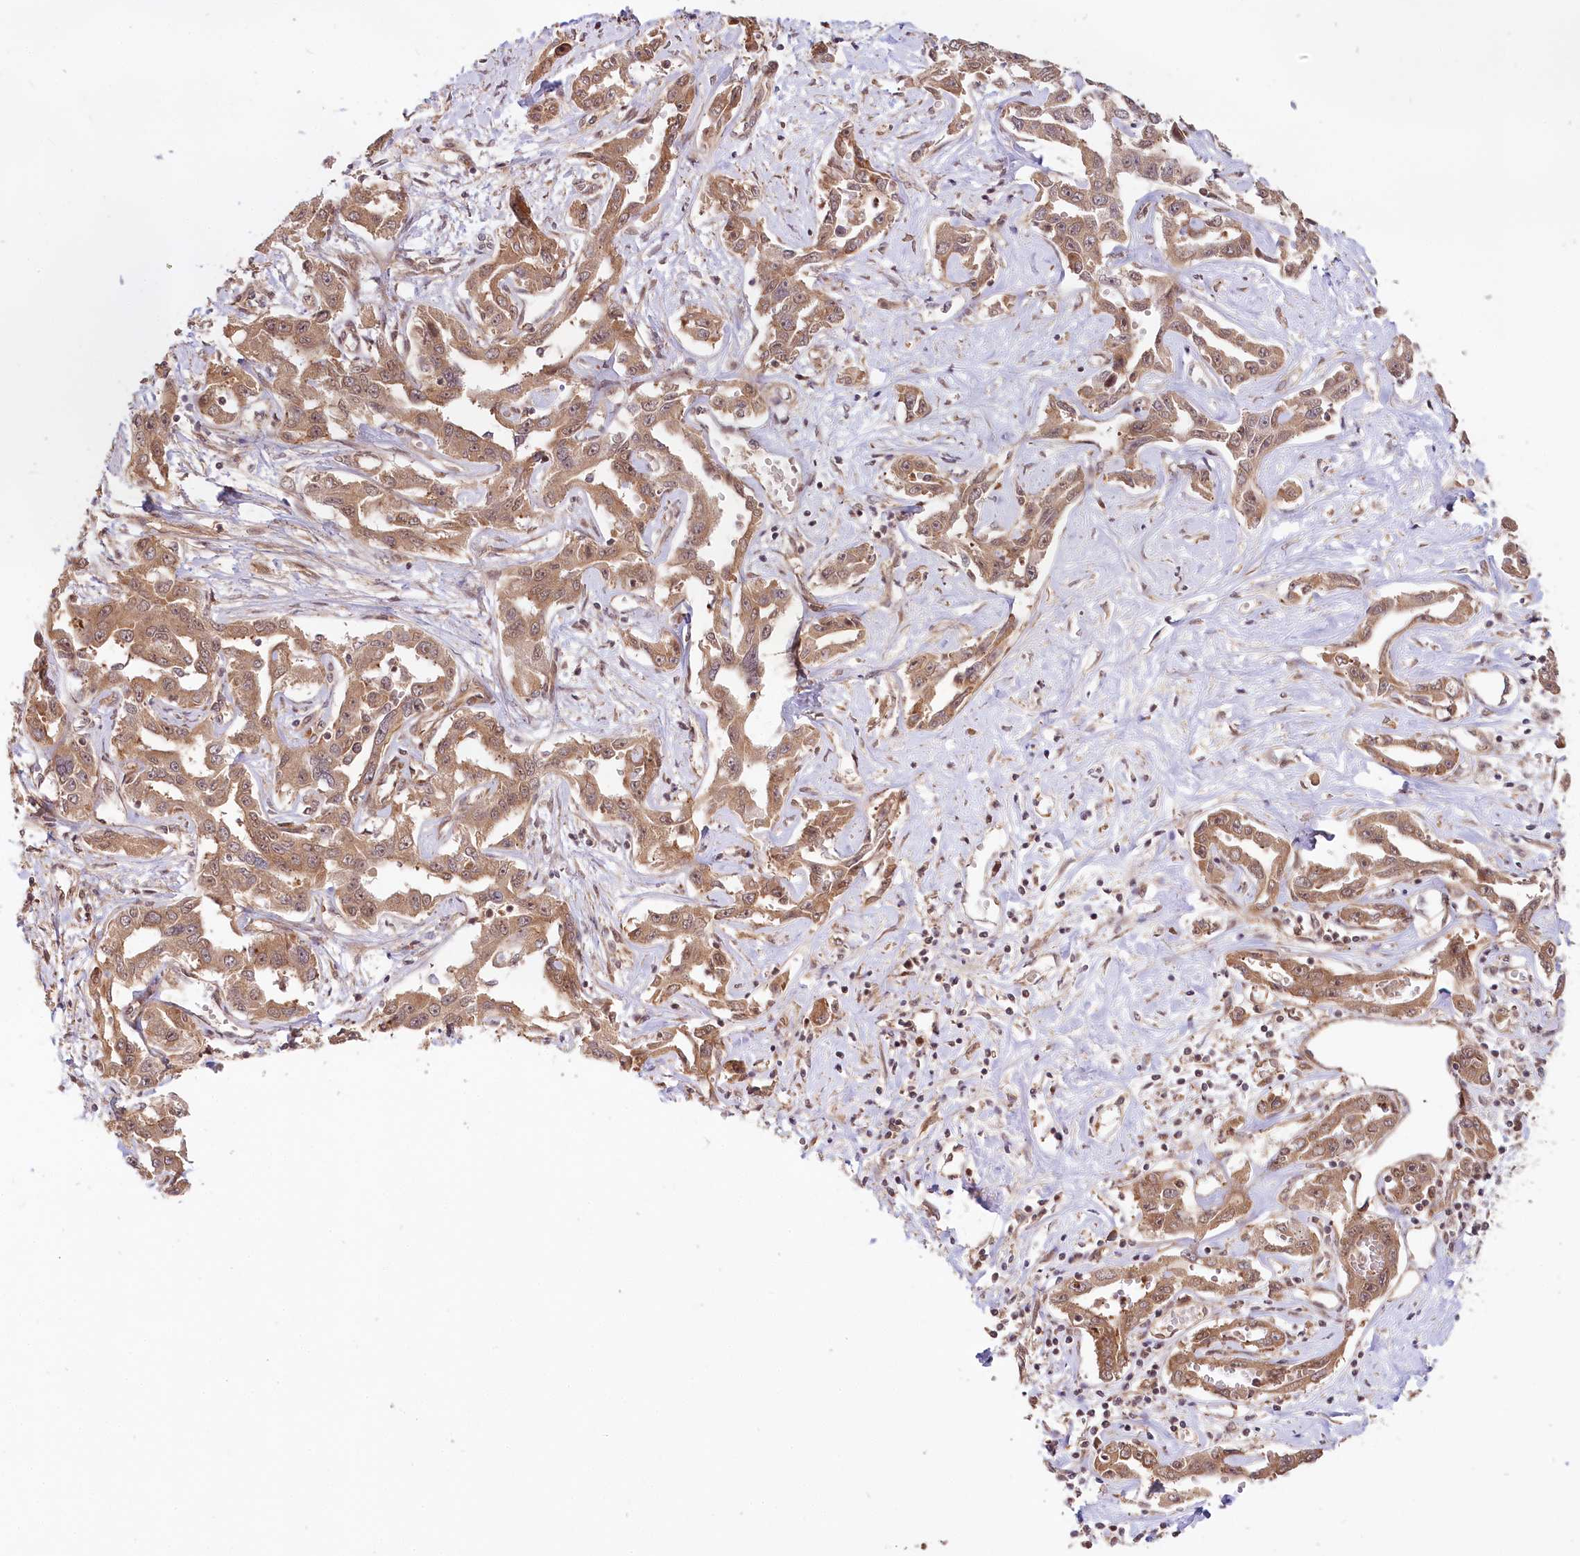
{"staining": {"intensity": "moderate", "quantity": ">75%", "location": "cytoplasmic/membranous,nuclear"}, "tissue": "liver cancer", "cell_type": "Tumor cells", "image_type": "cancer", "snomed": [{"axis": "morphology", "description": "Cholangiocarcinoma"}, {"axis": "topography", "description": "Liver"}], "caption": "Human cholangiocarcinoma (liver) stained with a protein marker exhibits moderate staining in tumor cells.", "gene": "CEP70", "patient": {"sex": "male", "age": 59}}